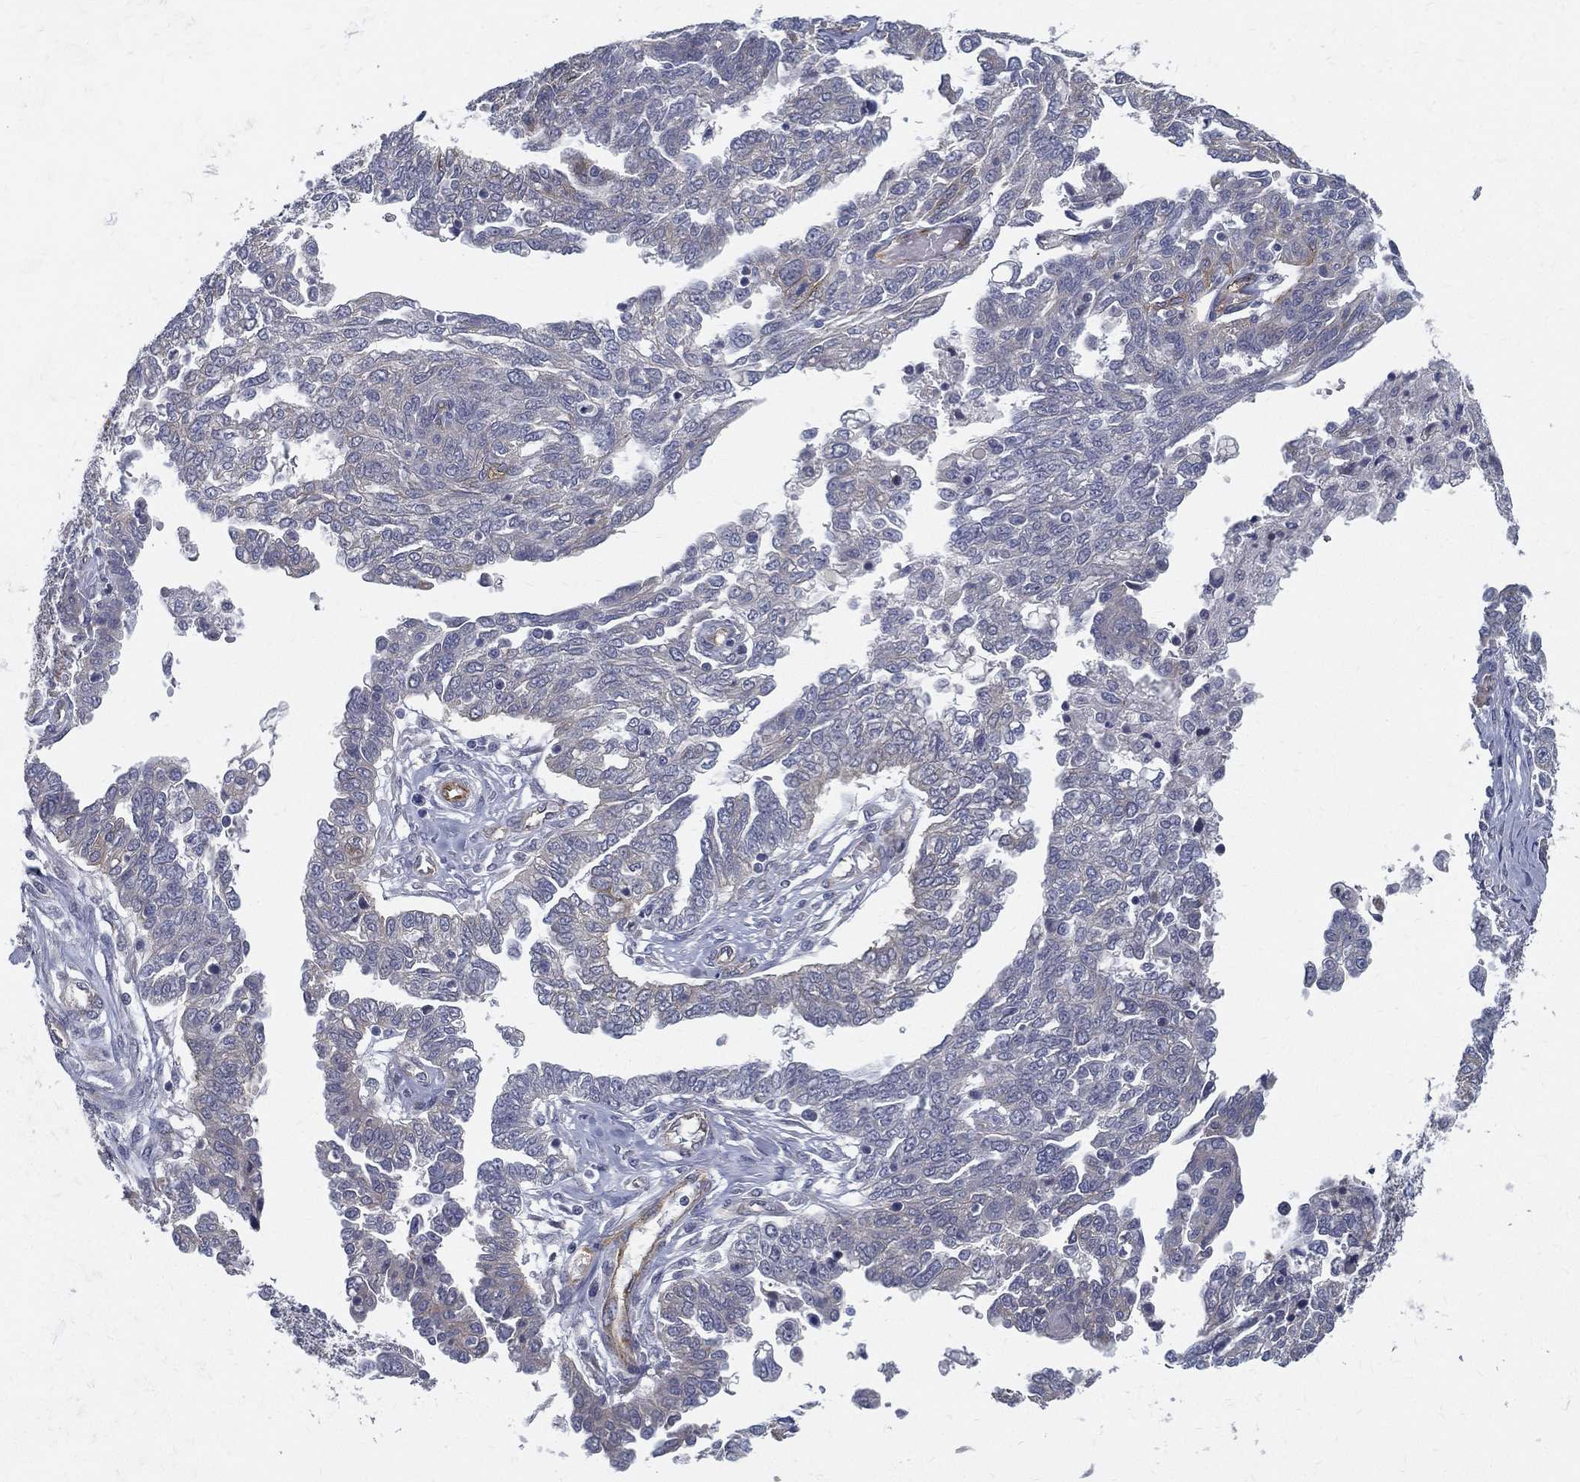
{"staining": {"intensity": "negative", "quantity": "none", "location": "none"}, "tissue": "ovarian cancer", "cell_type": "Tumor cells", "image_type": "cancer", "snomed": [{"axis": "morphology", "description": "Cystadenocarcinoma, serous, NOS"}, {"axis": "topography", "description": "Ovary"}], "caption": "Tumor cells are negative for brown protein staining in ovarian cancer (serous cystadenocarcinoma). The staining was performed using DAB to visualize the protein expression in brown, while the nuclei were stained in blue with hematoxylin (Magnification: 20x).", "gene": "LRRC56", "patient": {"sex": "female", "age": 67}}